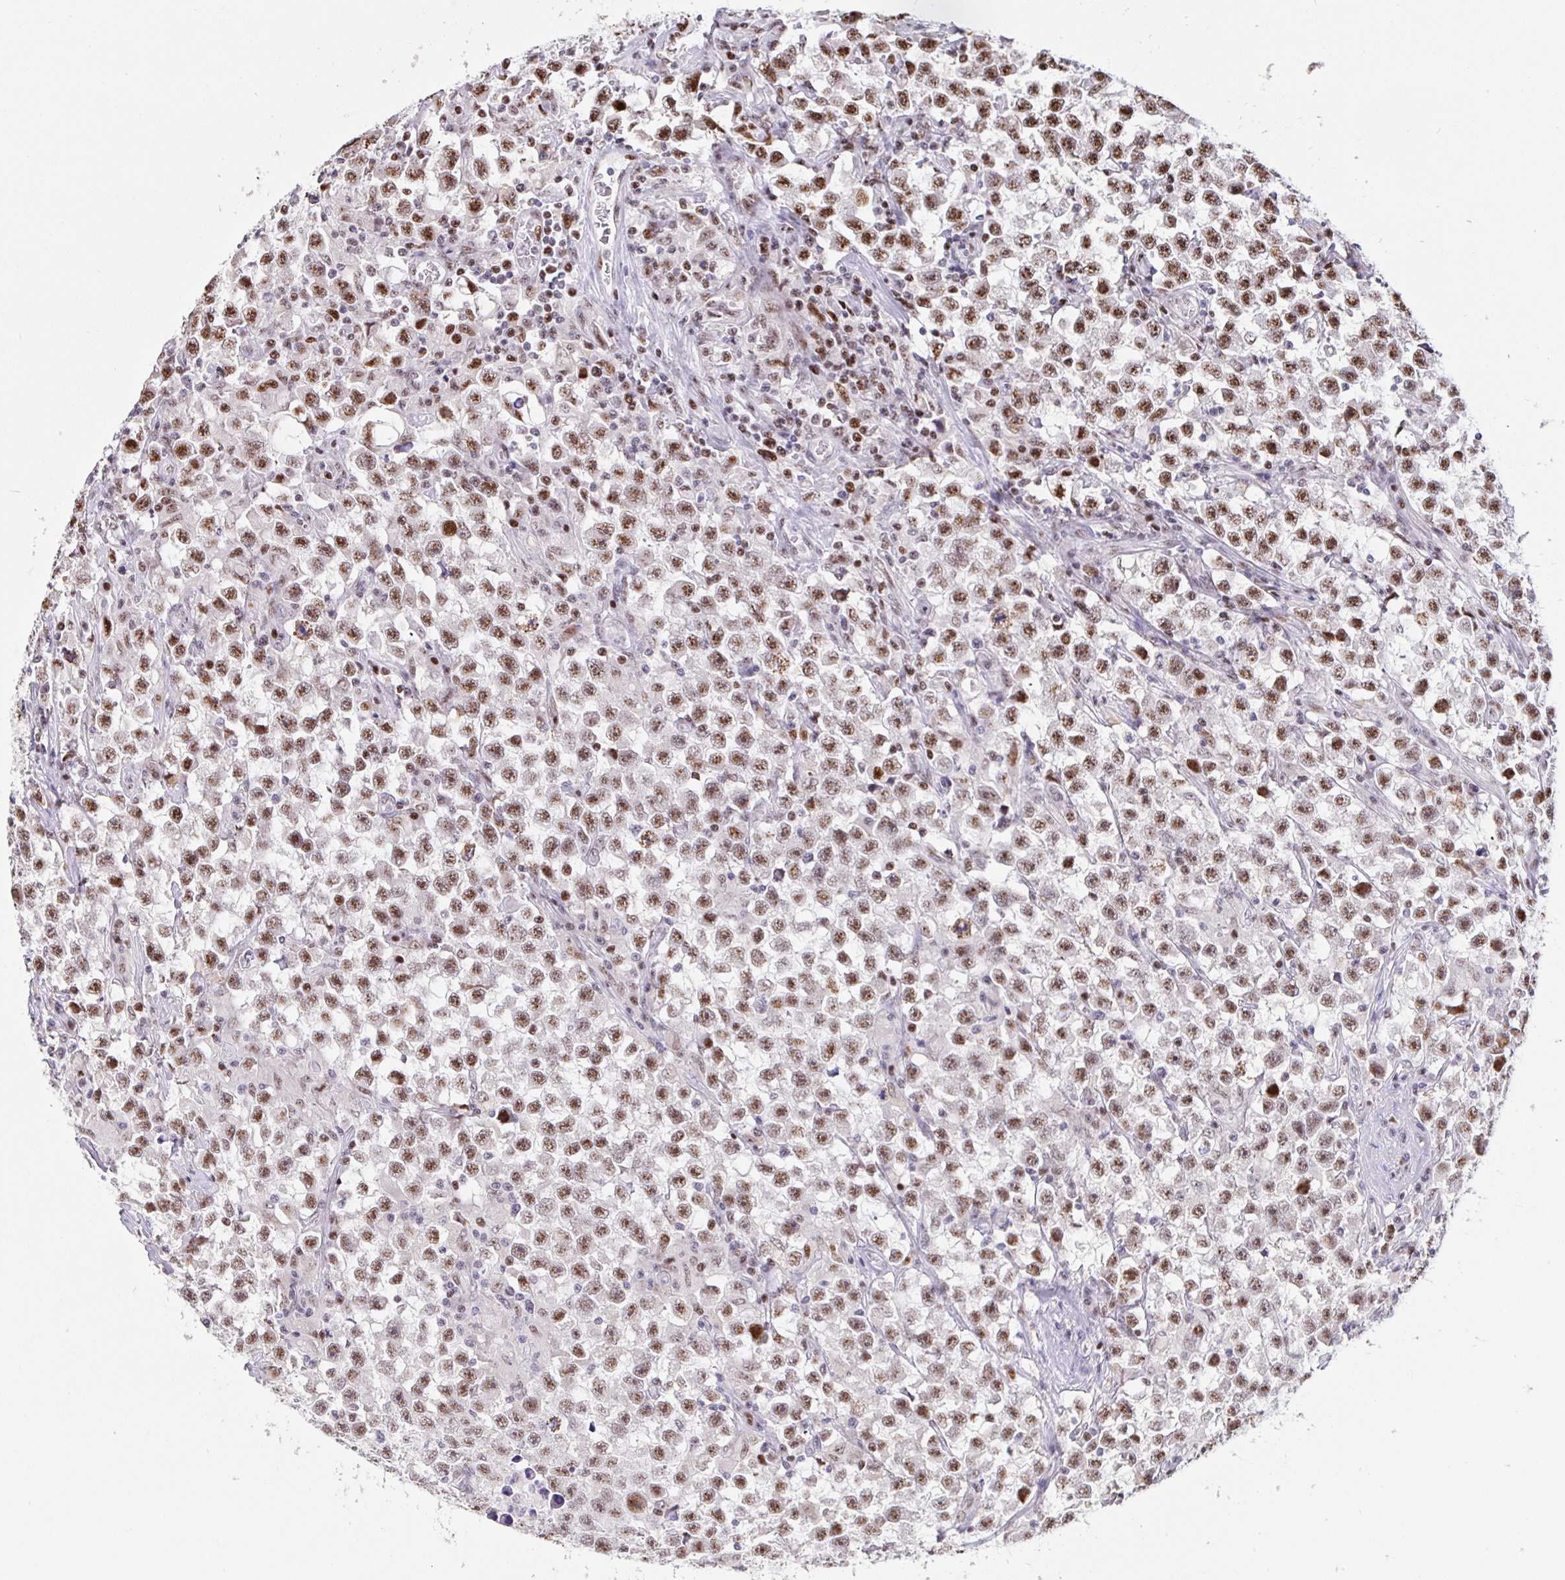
{"staining": {"intensity": "moderate", "quantity": ">75%", "location": "nuclear"}, "tissue": "testis cancer", "cell_type": "Tumor cells", "image_type": "cancer", "snomed": [{"axis": "morphology", "description": "Seminoma, NOS"}, {"axis": "topography", "description": "Testis"}], "caption": "Testis cancer stained with a protein marker demonstrates moderate staining in tumor cells.", "gene": "SETD5", "patient": {"sex": "male", "age": 33}}